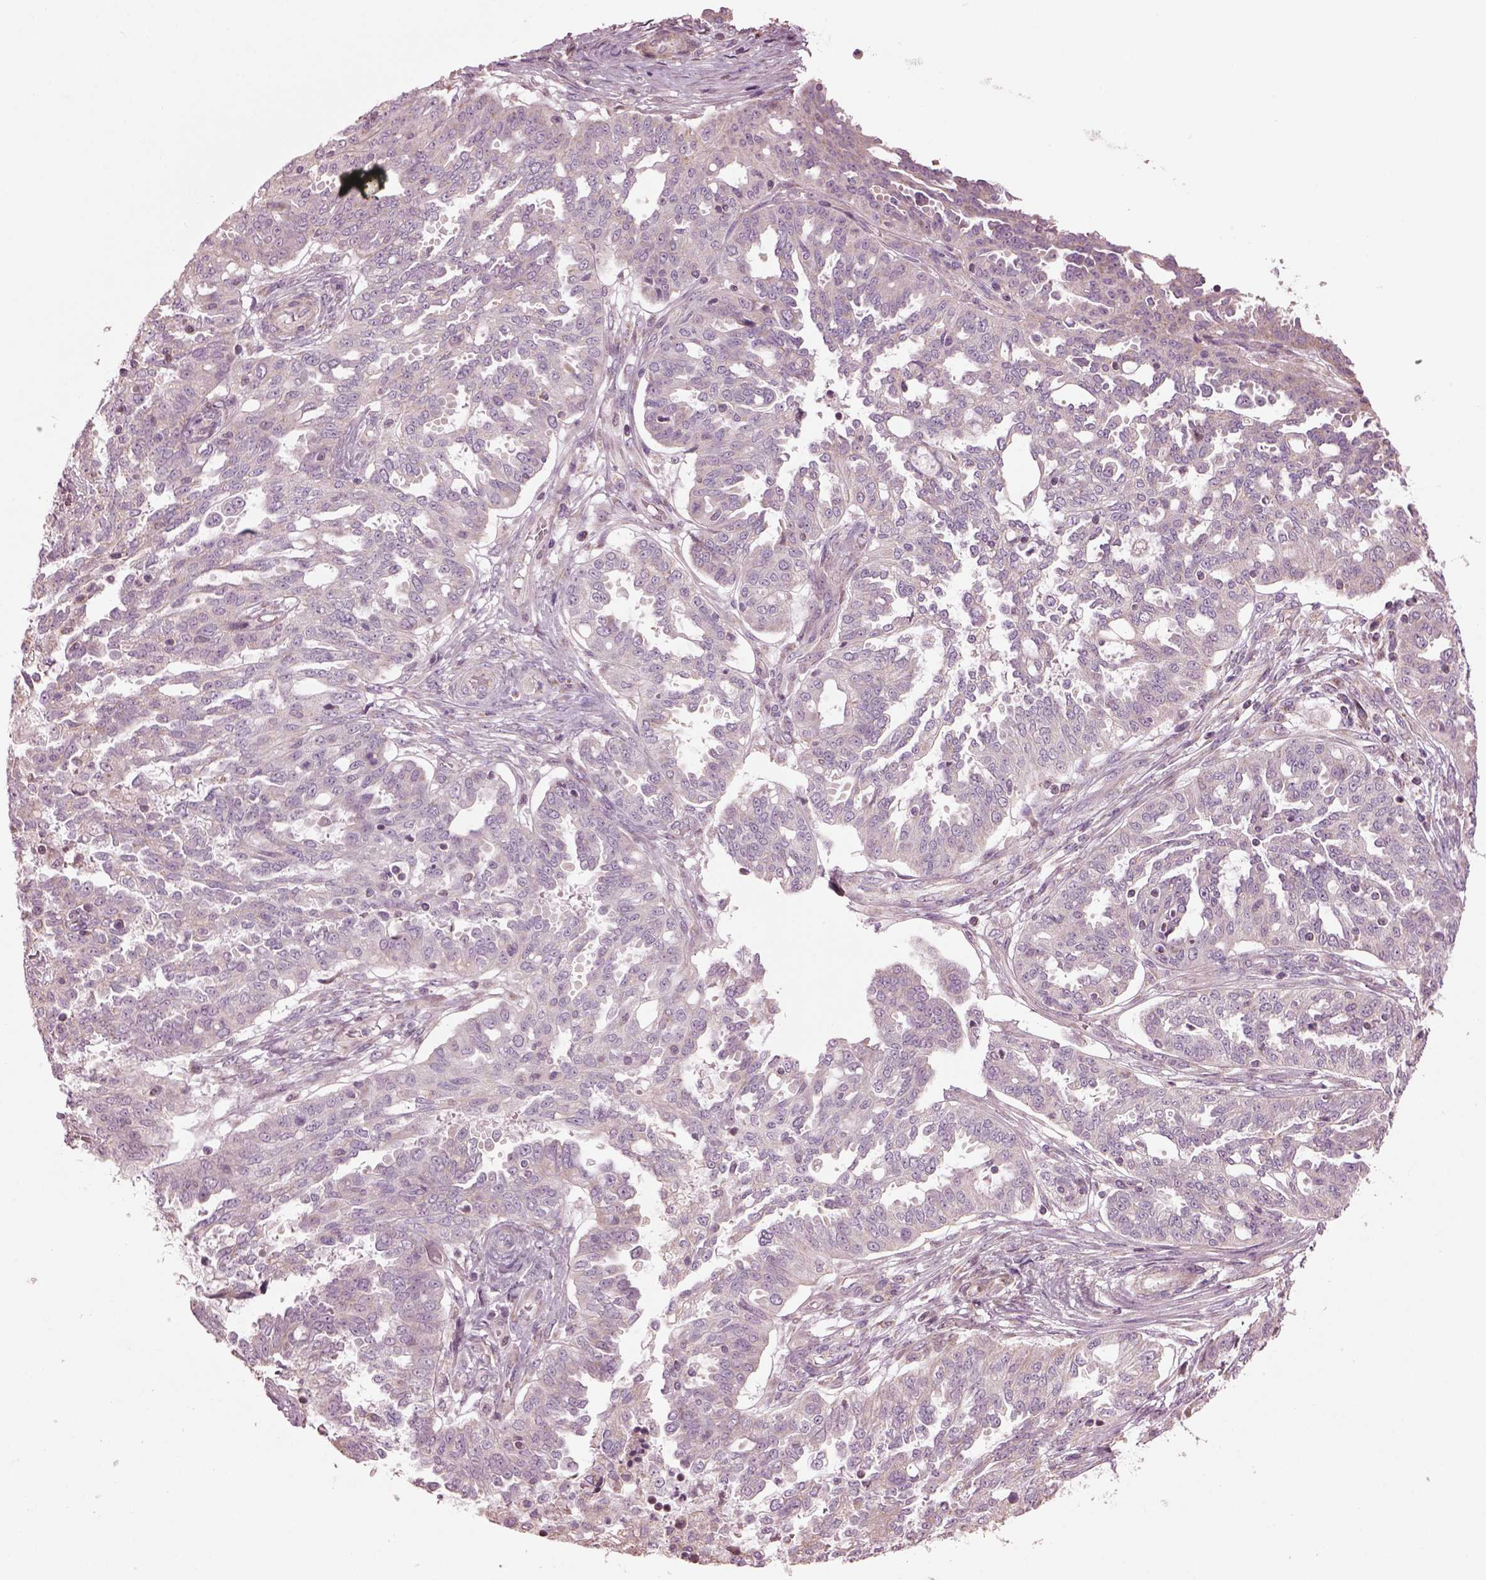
{"staining": {"intensity": "negative", "quantity": "none", "location": "none"}, "tissue": "ovarian cancer", "cell_type": "Tumor cells", "image_type": "cancer", "snomed": [{"axis": "morphology", "description": "Cystadenocarcinoma, serous, NOS"}, {"axis": "topography", "description": "Ovary"}], "caption": "Tumor cells are negative for brown protein staining in serous cystadenocarcinoma (ovarian).", "gene": "SPATA7", "patient": {"sex": "female", "age": 67}}